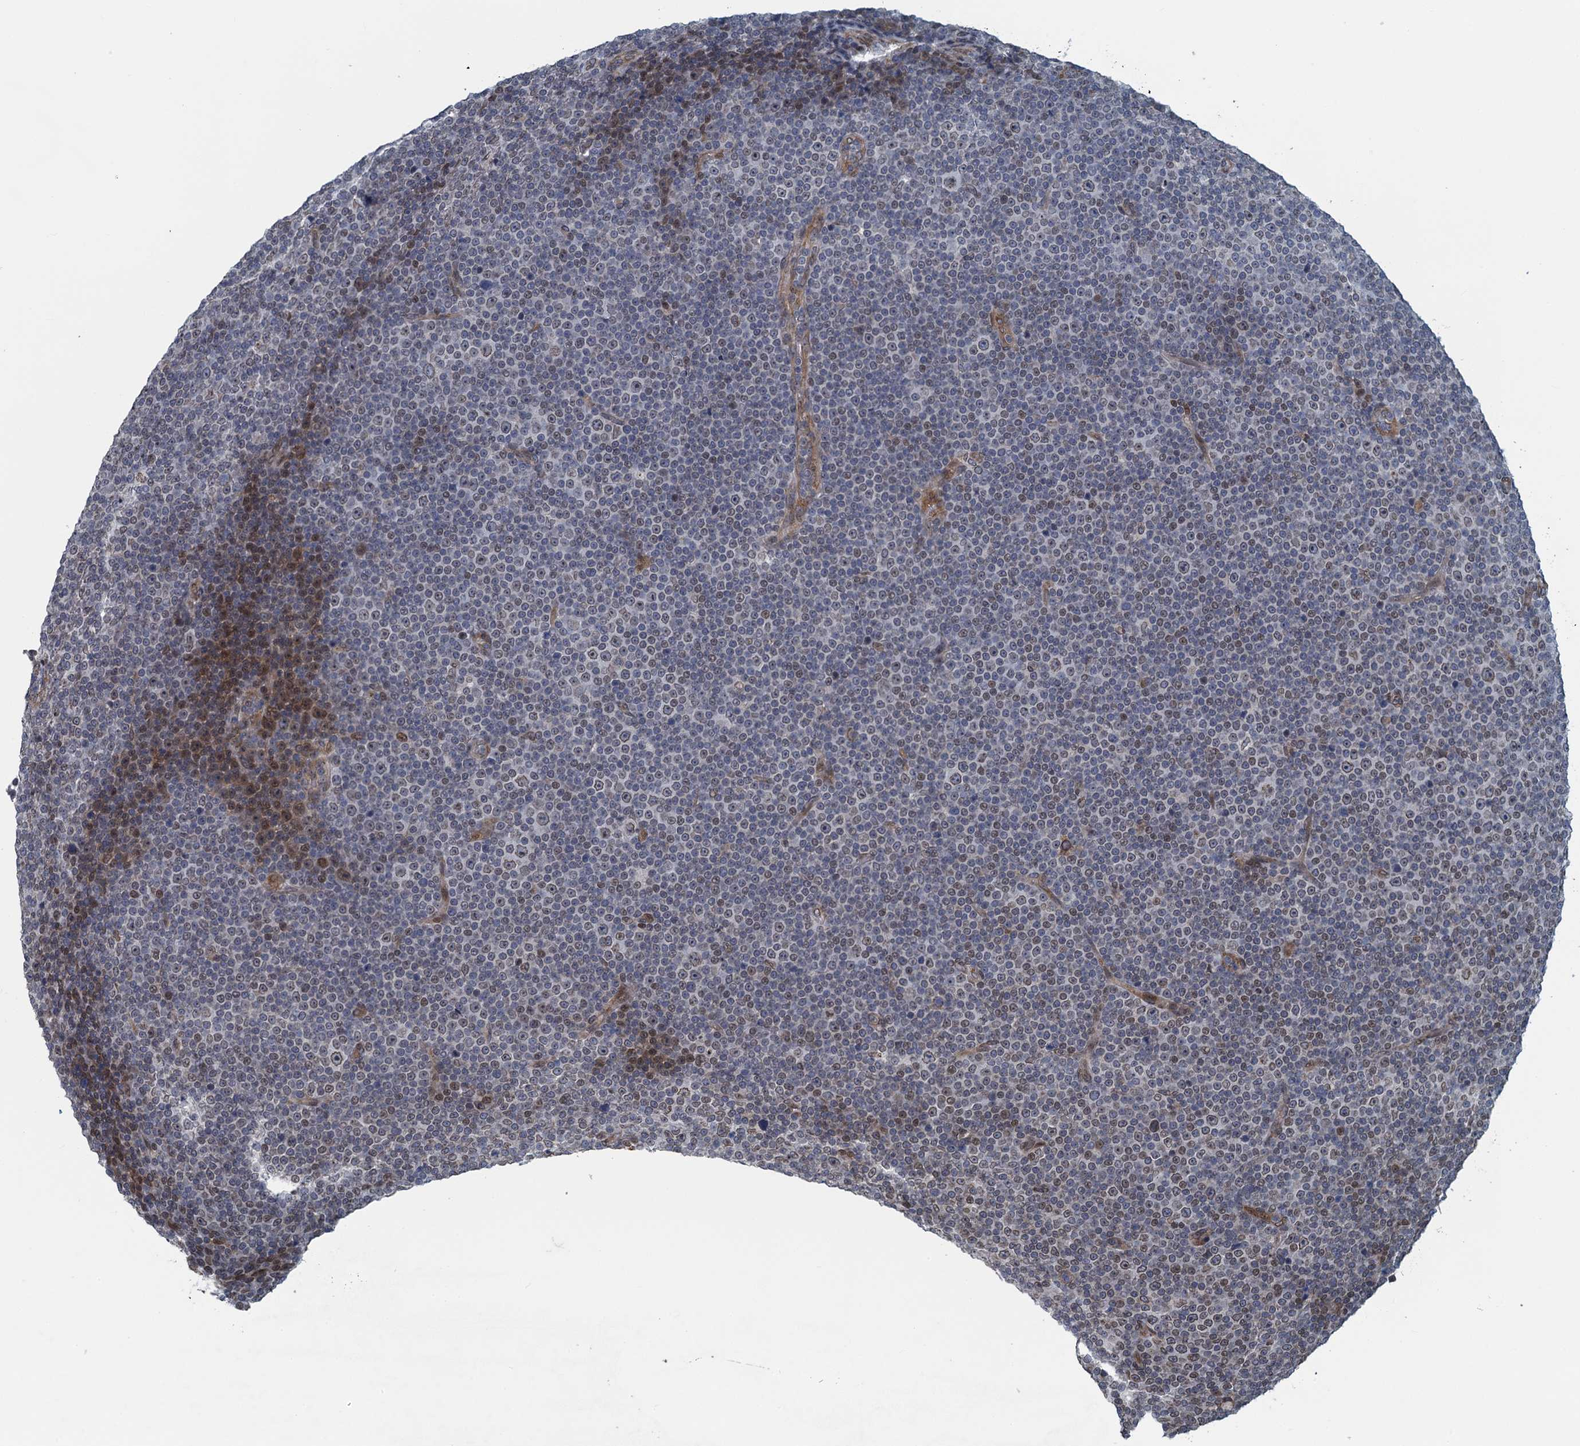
{"staining": {"intensity": "weak", "quantity": "25%-75%", "location": "cytoplasmic/membranous,nuclear"}, "tissue": "lymphoma", "cell_type": "Tumor cells", "image_type": "cancer", "snomed": [{"axis": "morphology", "description": "Malignant lymphoma, non-Hodgkin's type, Low grade"}, {"axis": "topography", "description": "Lymph node"}], "caption": "Protein expression analysis of lymphoma displays weak cytoplasmic/membranous and nuclear positivity in approximately 25%-75% of tumor cells.", "gene": "CCDC34", "patient": {"sex": "female", "age": 67}}